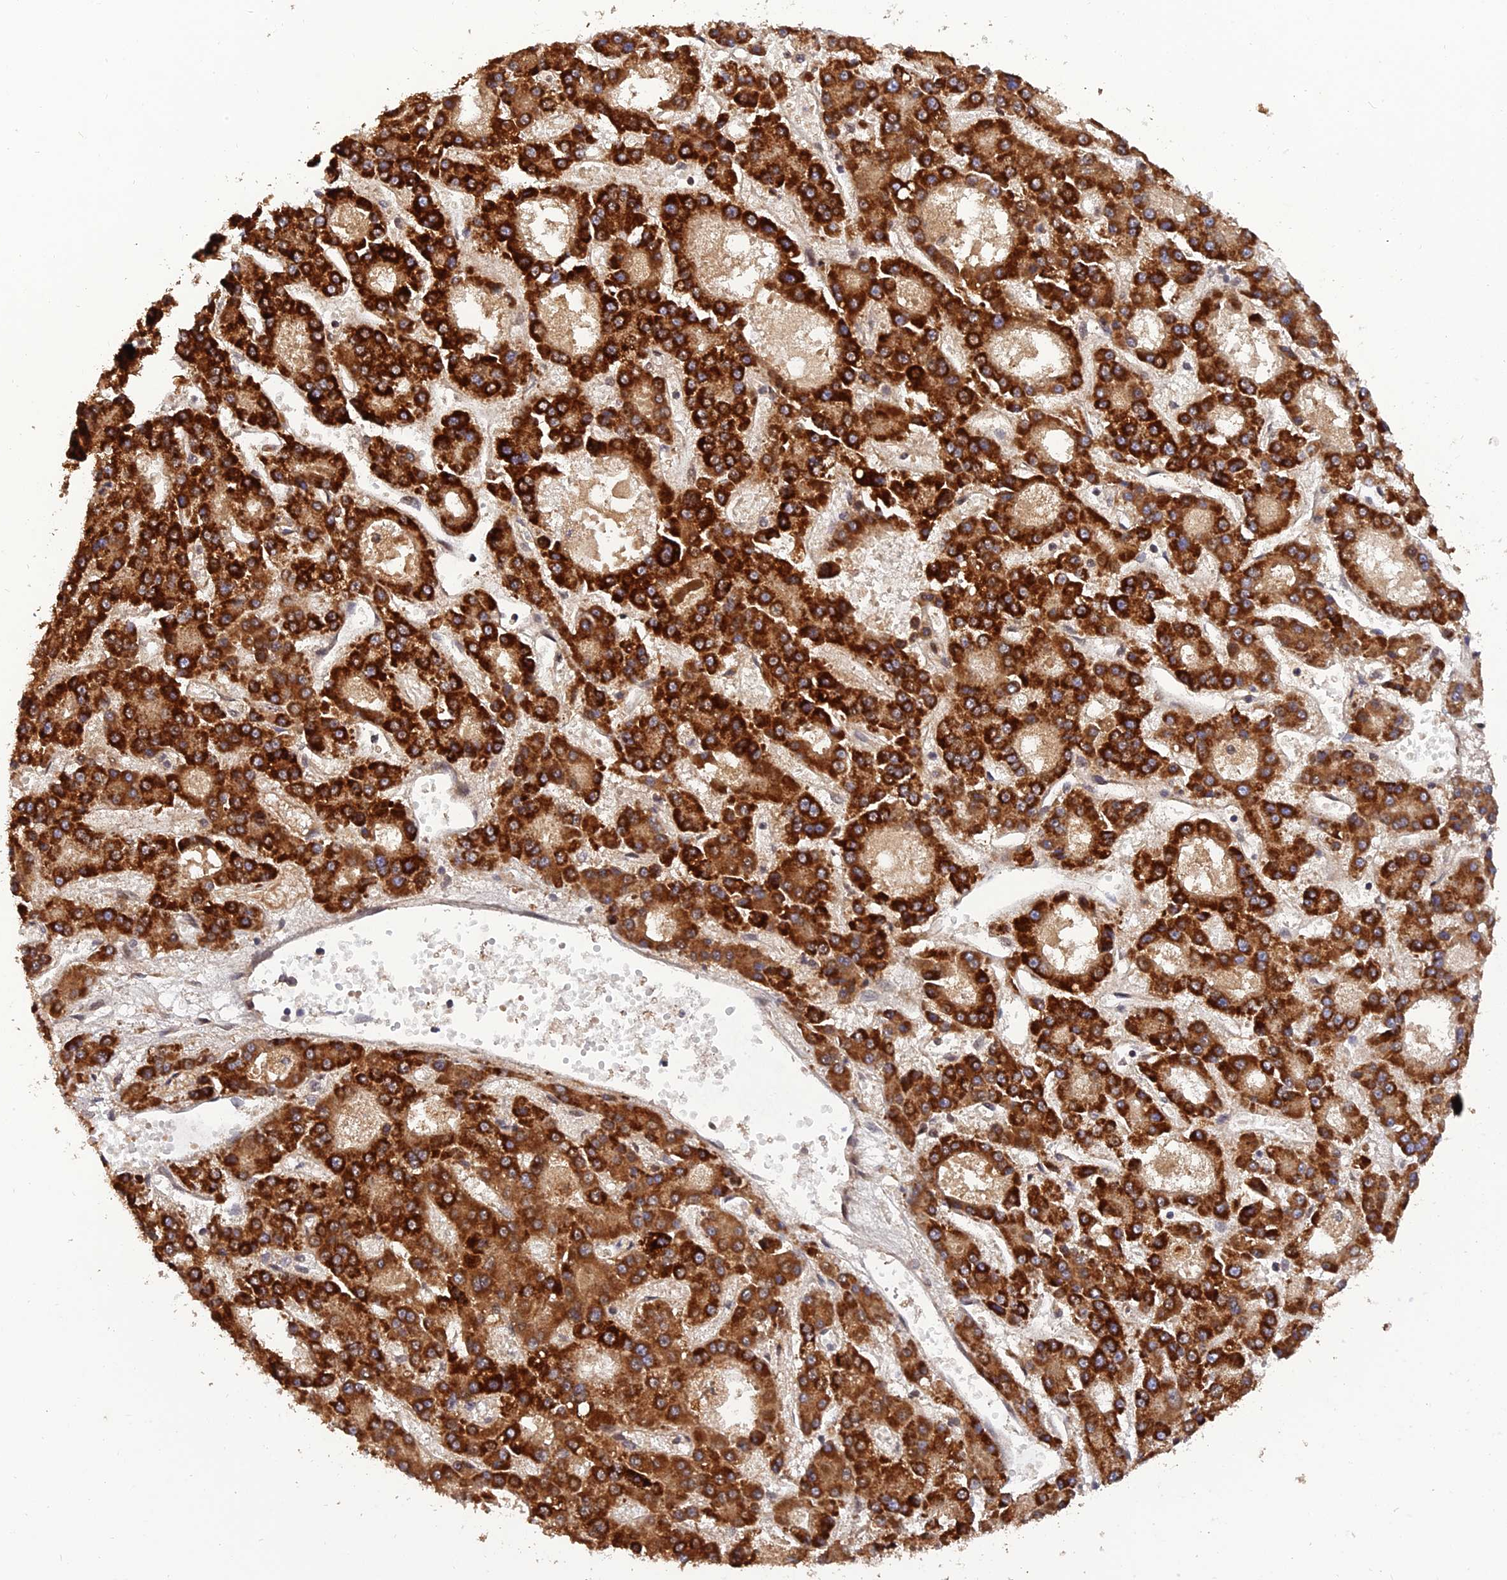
{"staining": {"intensity": "strong", "quantity": ">75%", "location": "cytoplasmic/membranous"}, "tissue": "liver cancer", "cell_type": "Tumor cells", "image_type": "cancer", "snomed": [{"axis": "morphology", "description": "Carcinoma, Hepatocellular, NOS"}, {"axis": "topography", "description": "Liver"}], "caption": "Liver hepatocellular carcinoma stained for a protein displays strong cytoplasmic/membranous positivity in tumor cells. (IHC, brightfield microscopy, high magnification).", "gene": "REV1", "patient": {"sex": "male", "age": 70}}